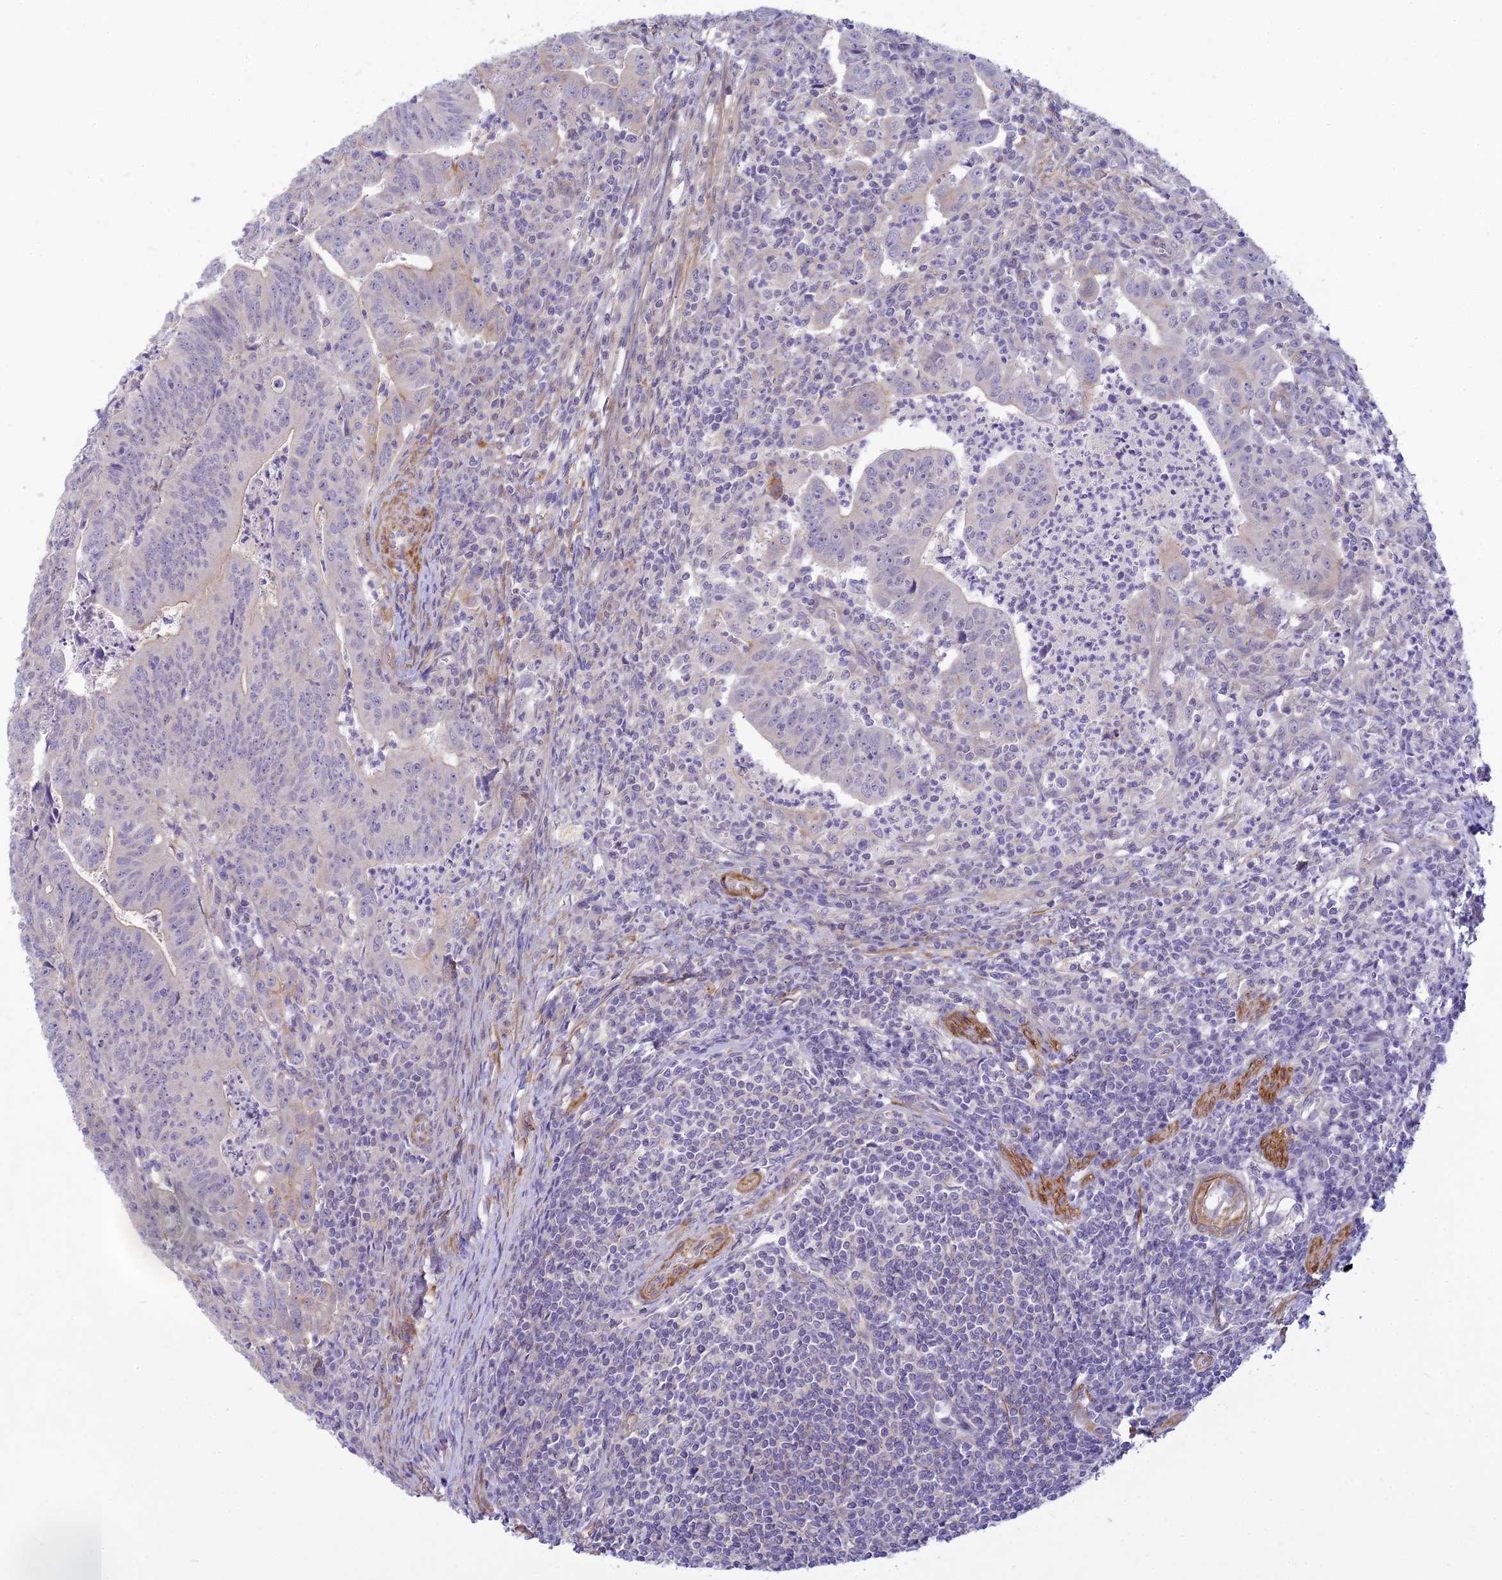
{"staining": {"intensity": "negative", "quantity": "none", "location": "none"}, "tissue": "colorectal cancer", "cell_type": "Tumor cells", "image_type": "cancer", "snomed": [{"axis": "morphology", "description": "Adenocarcinoma, NOS"}, {"axis": "topography", "description": "Rectum"}], "caption": "The histopathology image demonstrates no staining of tumor cells in adenocarcinoma (colorectal).", "gene": "FBXW4", "patient": {"sex": "male", "age": 69}}